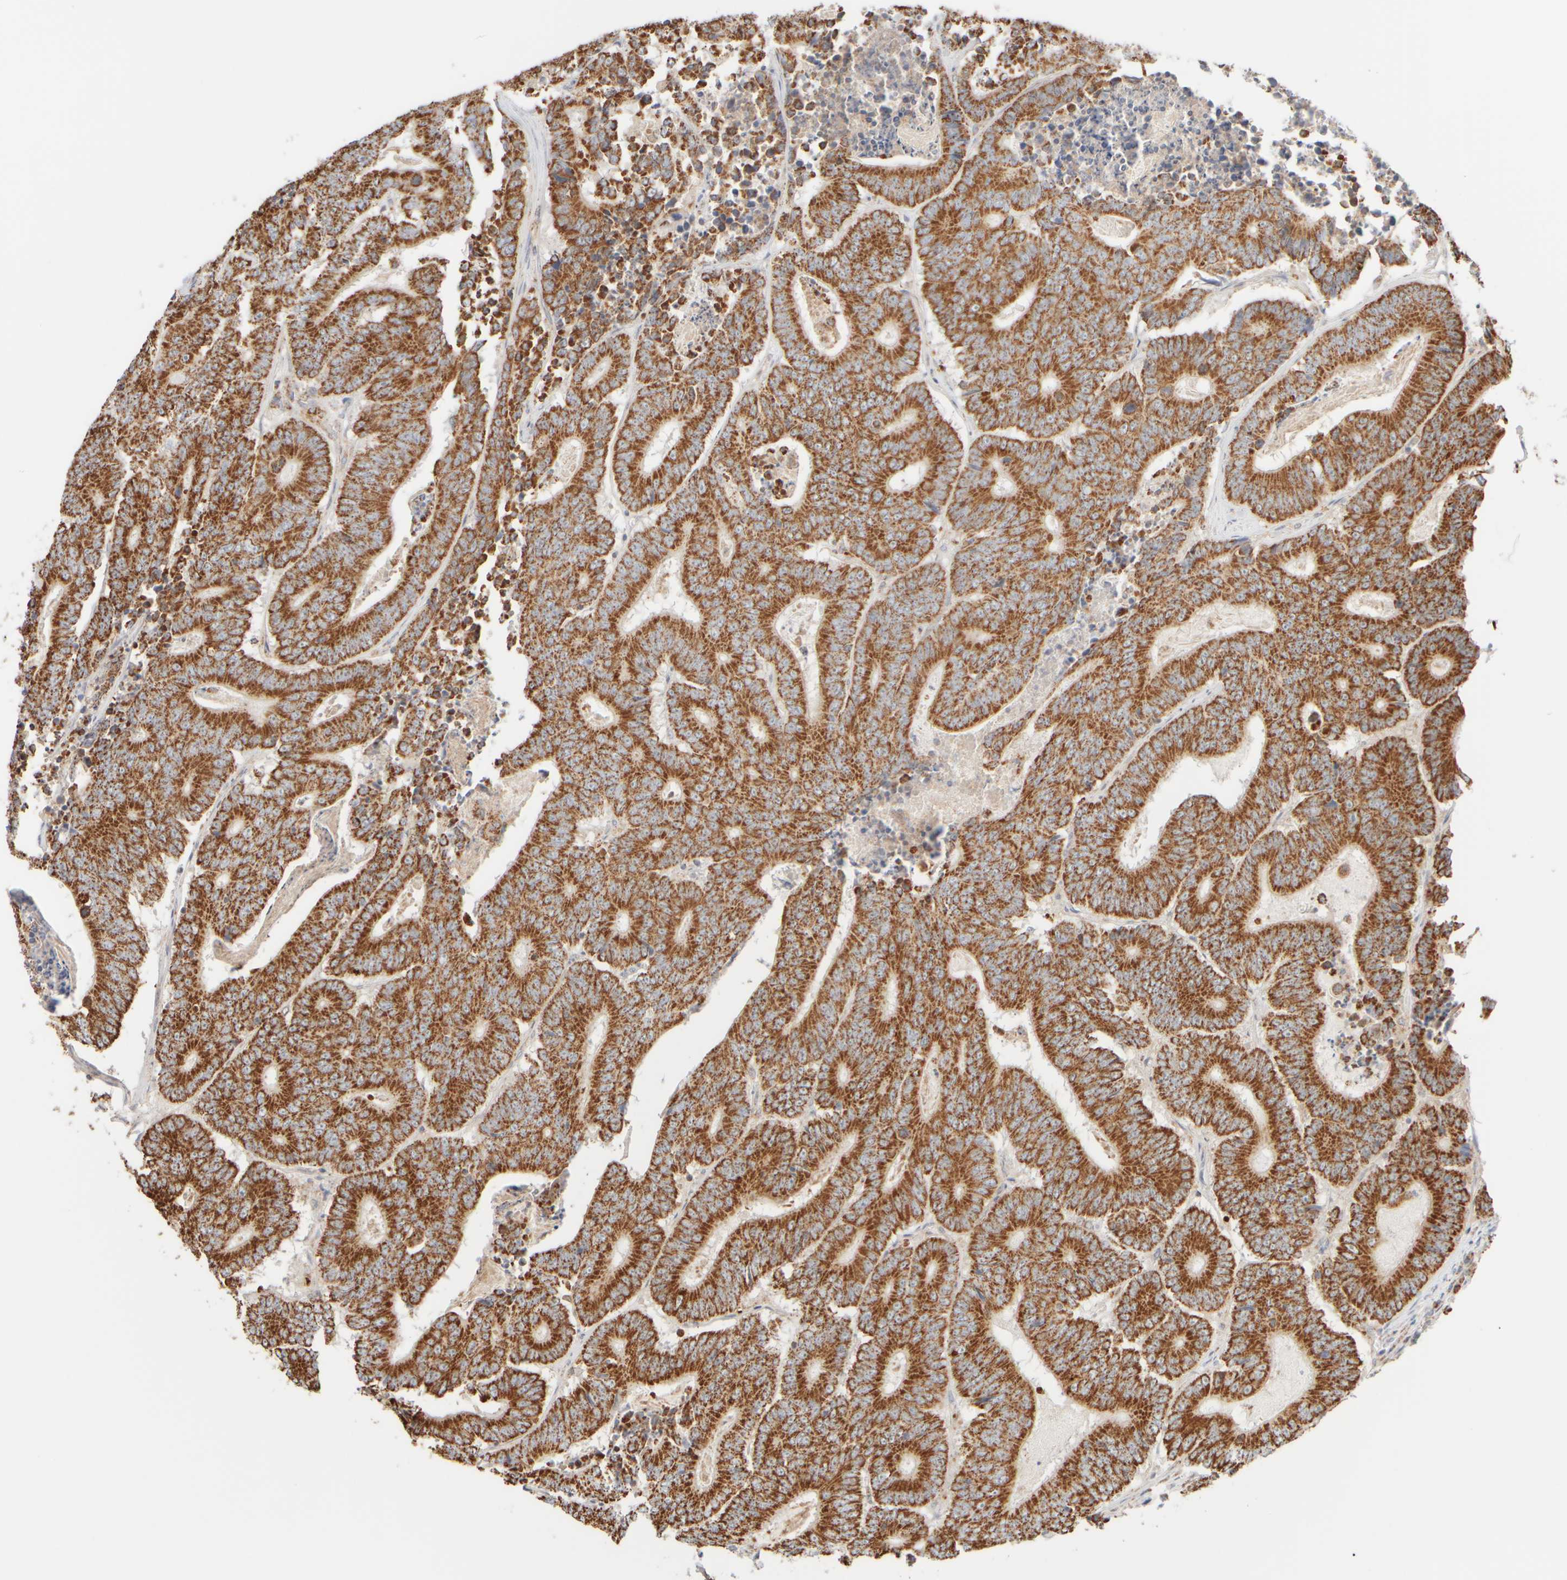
{"staining": {"intensity": "strong", "quantity": ">75%", "location": "cytoplasmic/membranous"}, "tissue": "colorectal cancer", "cell_type": "Tumor cells", "image_type": "cancer", "snomed": [{"axis": "morphology", "description": "Adenocarcinoma, NOS"}, {"axis": "topography", "description": "Colon"}], "caption": "IHC staining of colorectal cancer, which exhibits high levels of strong cytoplasmic/membranous staining in about >75% of tumor cells indicating strong cytoplasmic/membranous protein positivity. The staining was performed using DAB (3,3'-diaminobenzidine) (brown) for protein detection and nuclei were counterstained in hematoxylin (blue).", "gene": "APBB2", "patient": {"sex": "male", "age": 83}}